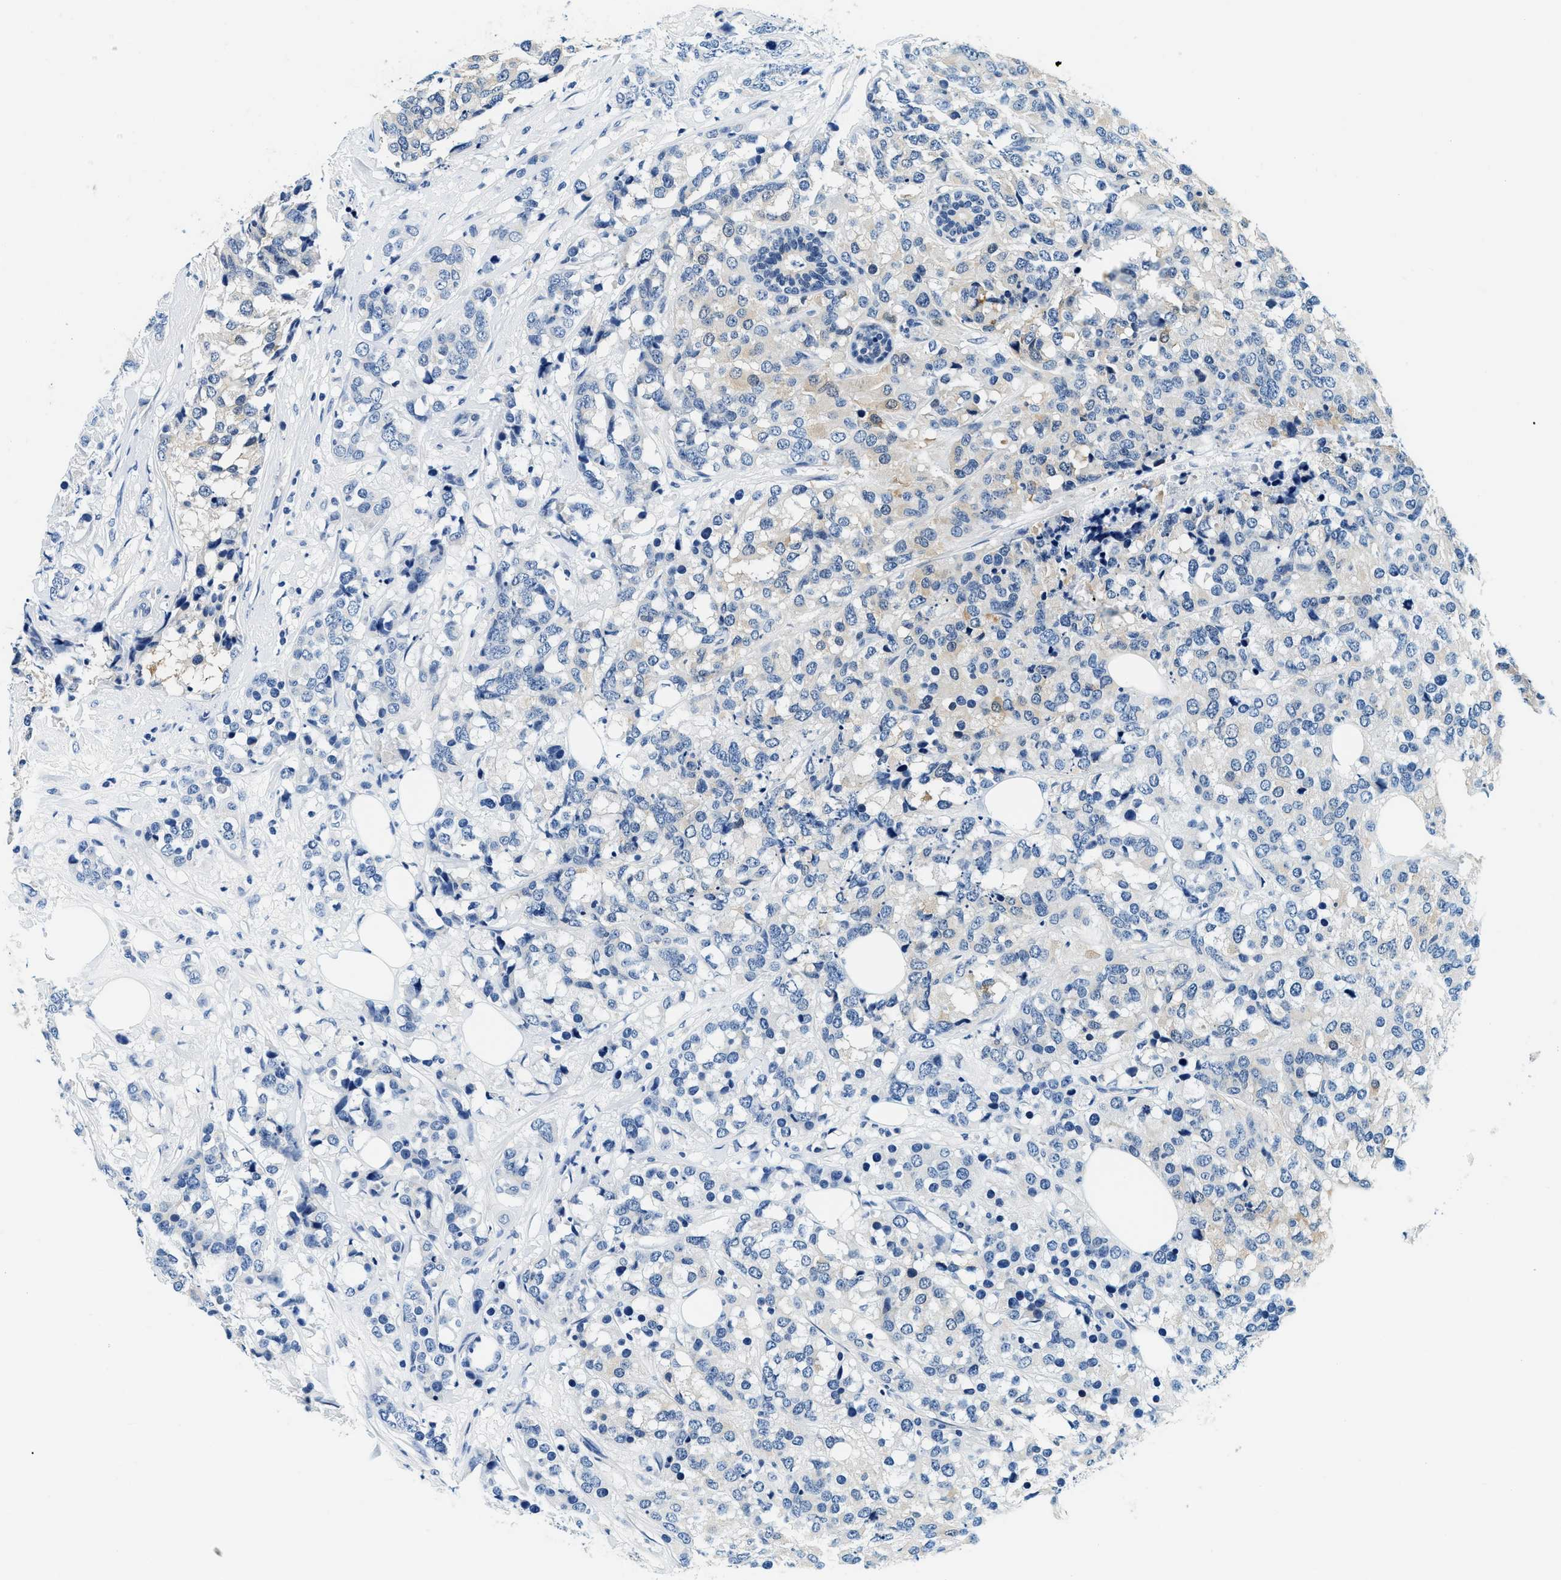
{"staining": {"intensity": "negative", "quantity": "none", "location": "none"}, "tissue": "breast cancer", "cell_type": "Tumor cells", "image_type": "cancer", "snomed": [{"axis": "morphology", "description": "Lobular carcinoma"}, {"axis": "topography", "description": "Breast"}], "caption": "Histopathology image shows no significant protein expression in tumor cells of breast cancer.", "gene": "GSTM3", "patient": {"sex": "female", "age": 59}}